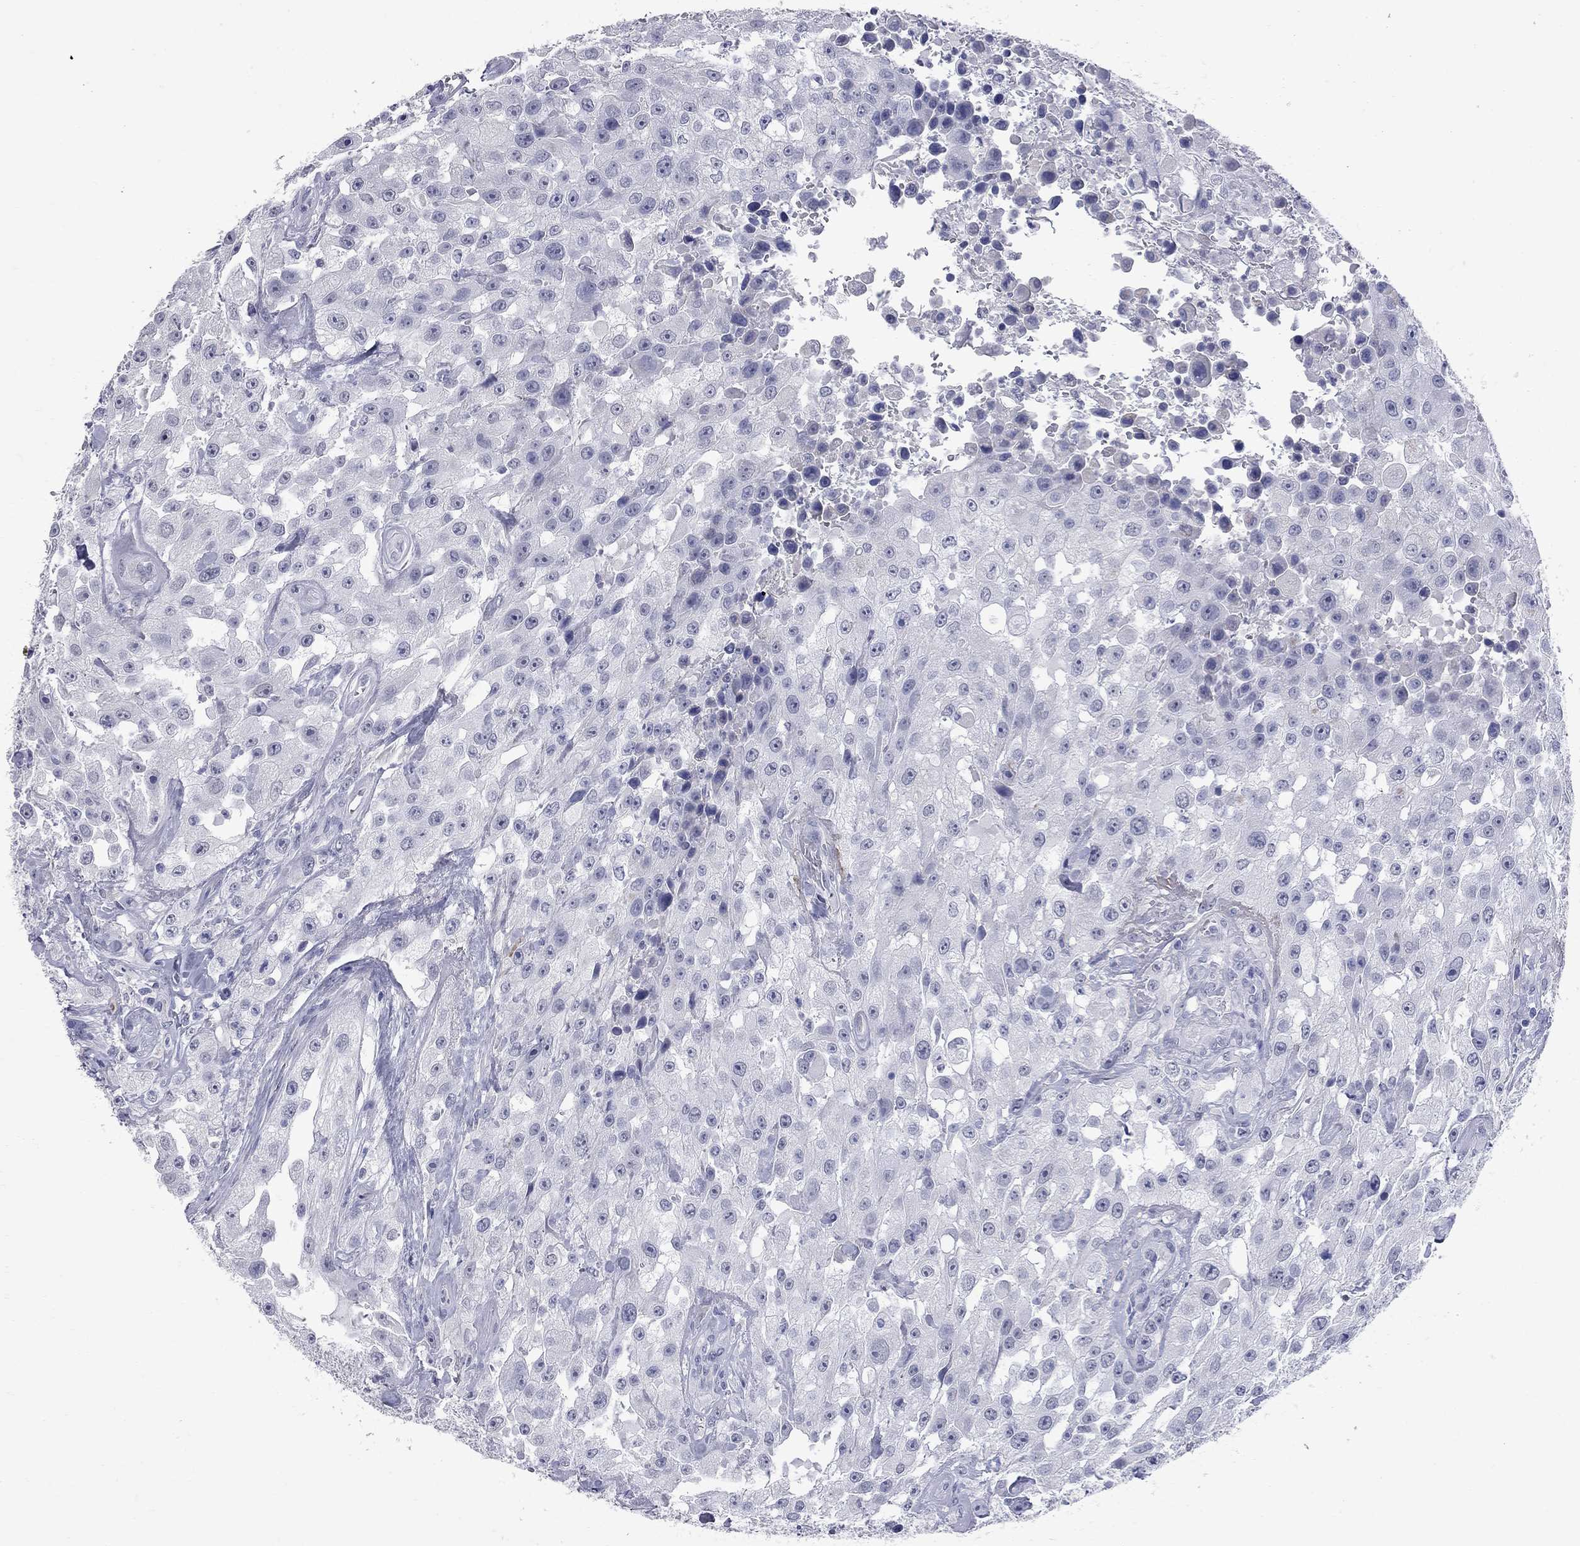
{"staining": {"intensity": "negative", "quantity": "none", "location": "none"}, "tissue": "urothelial cancer", "cell_type": "Tumor cells", "image_type": "cancer", "snomed": [{"axis": "morphology", "description": "Urothelial carcinoma, High grade"}, {"axis": "topography", "description": "Urinary bladder"}], "caption": "This is an IHC histopathology image of urothelial cancer. There is no positivity in tumor cells.", "gene": "FAM221B", "patient": {"sex": "male", "age": 79}}